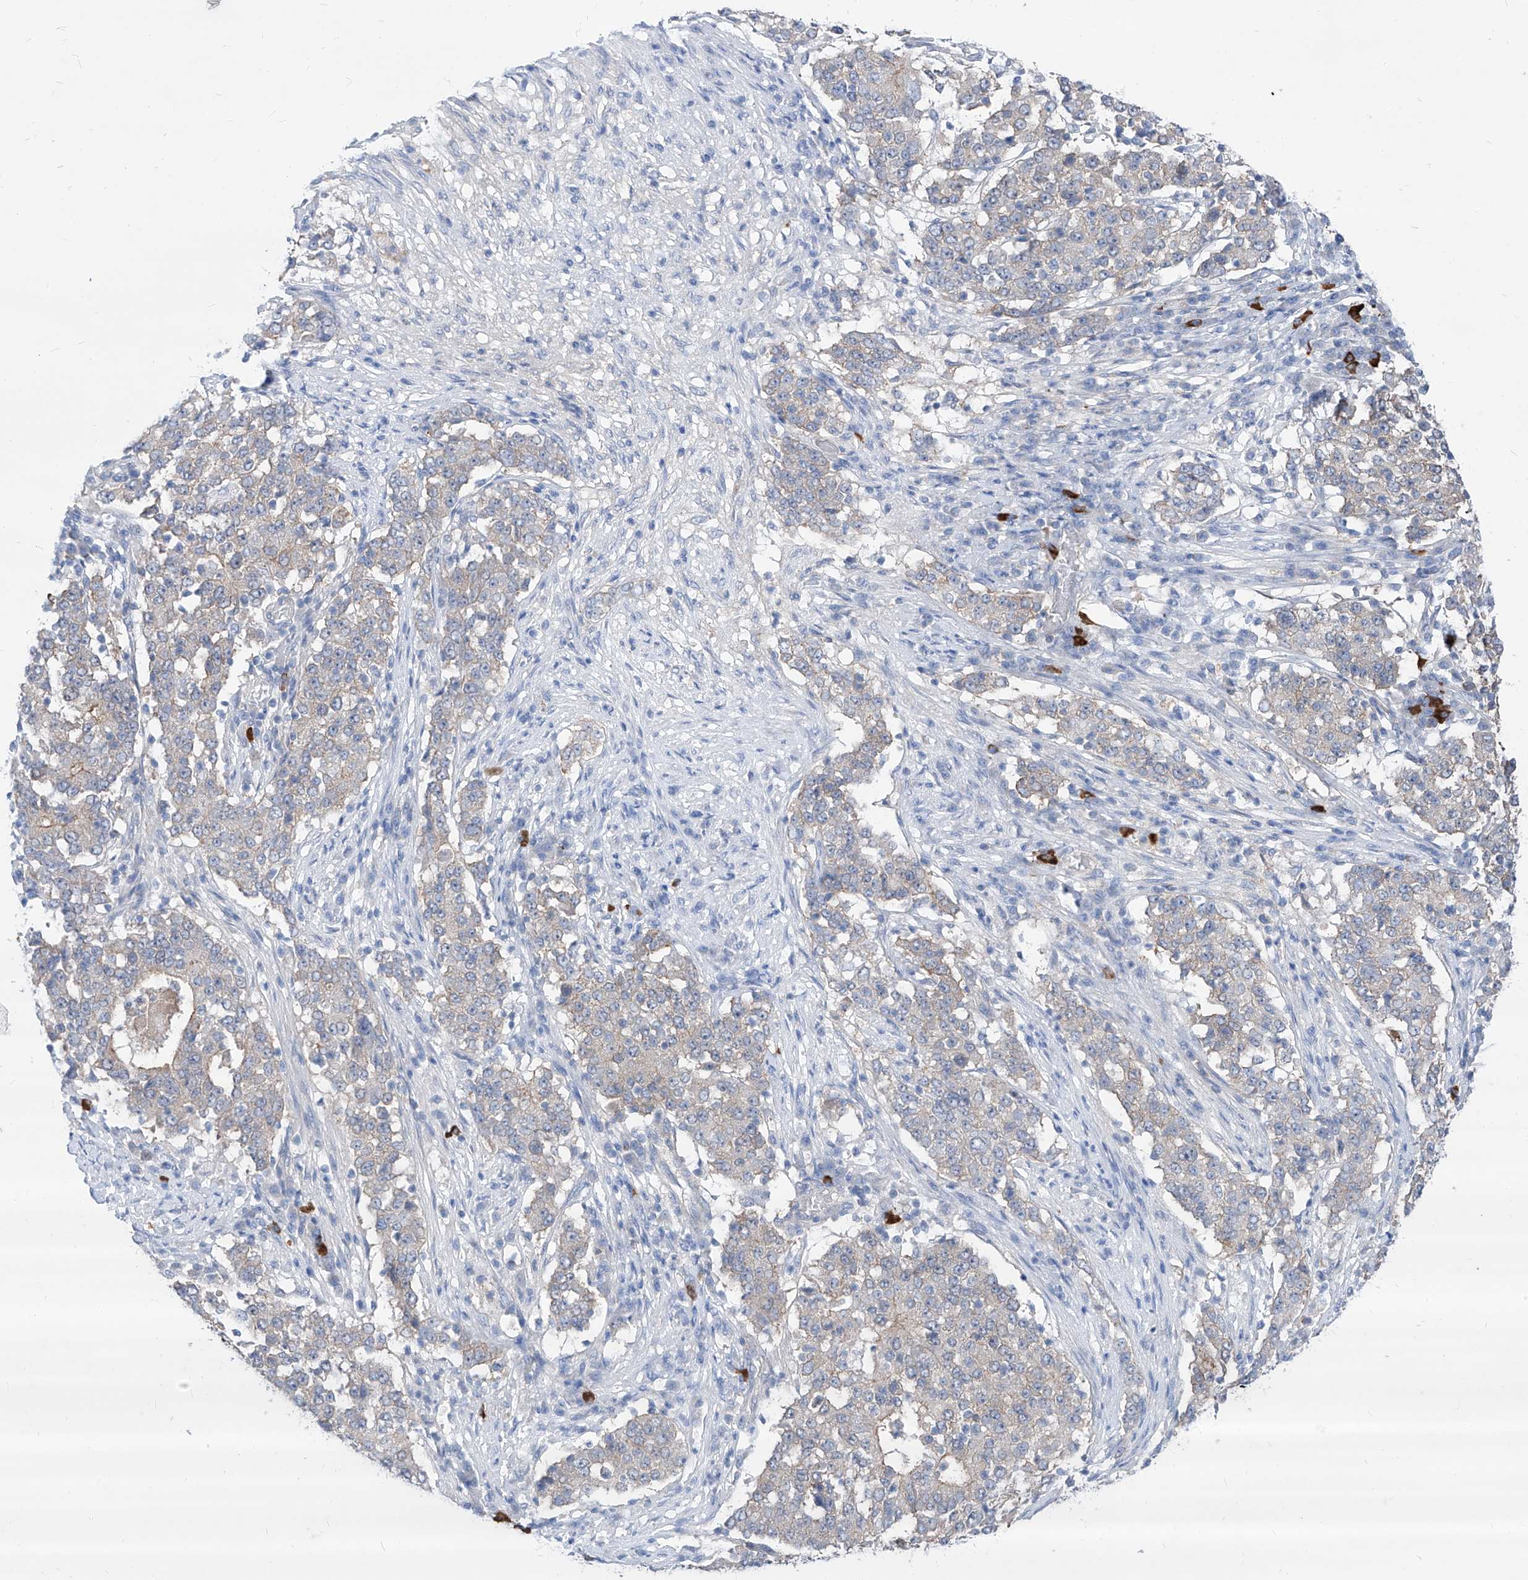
{"staining": {"intensity": "negative", "quantity": "none", "location": "none"}, "tissue": "stomach cancer", "cell_type": "Tumor cells", "image_type": "cancer", "snomed": [{"axis": "morphology", "description": "Adenocarcinoma, NOS"}, {"axis": "topography", "description": "Stomach"}], "caption": "Immunohistochemistry (IHC) of human stomach cancer exhibits no expression in tumor cells.", "gene": "AKAP10", "patient": {"sex": "male", "age": 59}}